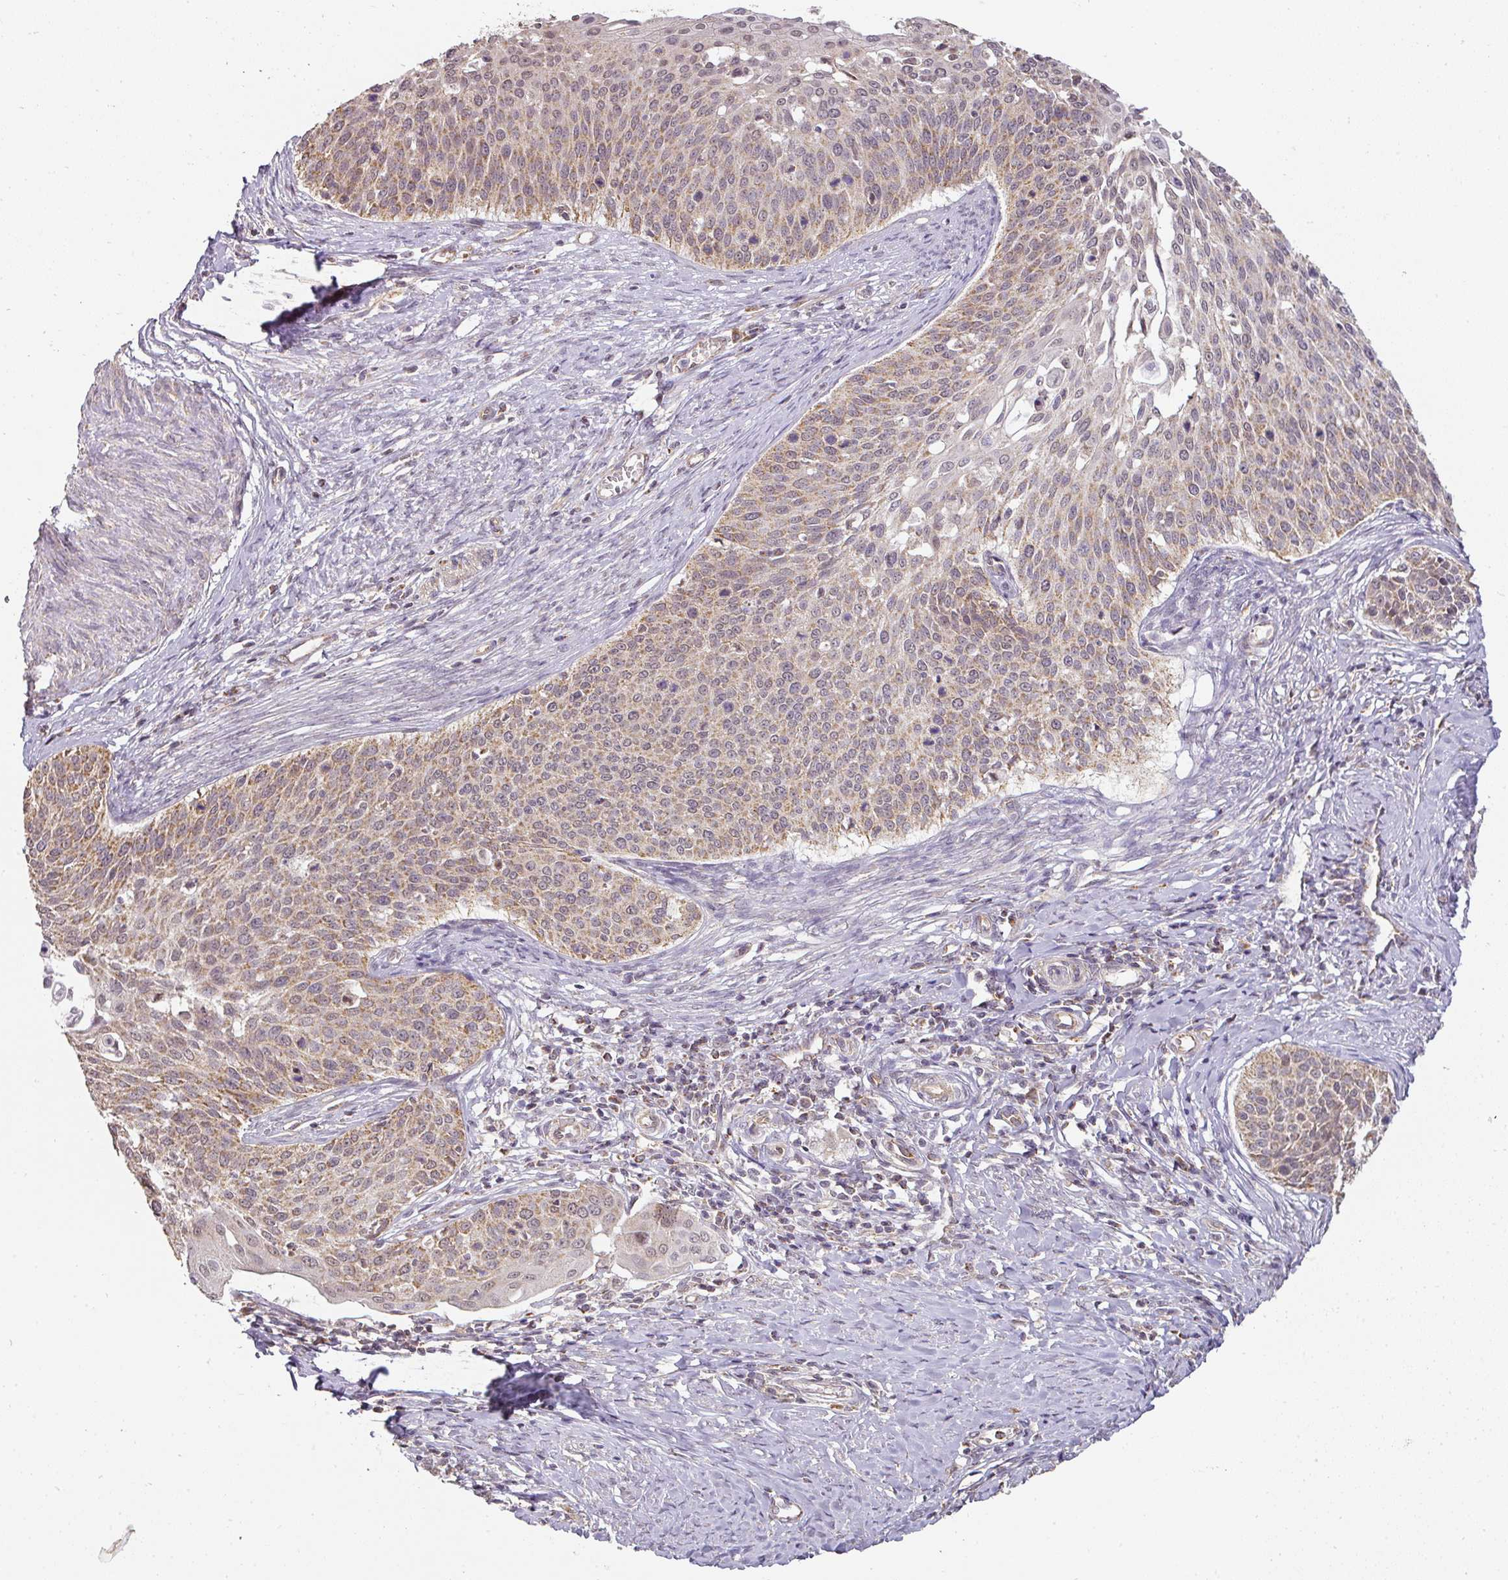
{"staining": {"intensity": "moderate", "quantity": ">75%", "location": "cytoplasmic/membranous"}, "tissue": "cervical cancer", "cell_type": "Tumor cells", "image_type": "cancer", "snomed": [{"axis": "morphology", "description": "Squamous cell carcinoma, NOS"}, {"axis": "topography", "description": "Cervix"}], "caption": "An image showing moderate cytoplasmic/membranous expression in about >75% of tumor cells in squamous cell carcinoma (cervical), as visualized by brown immunohistochemical staining.", "gene": "MYOM2", "patient": {"sex": "female", "age": 44}}